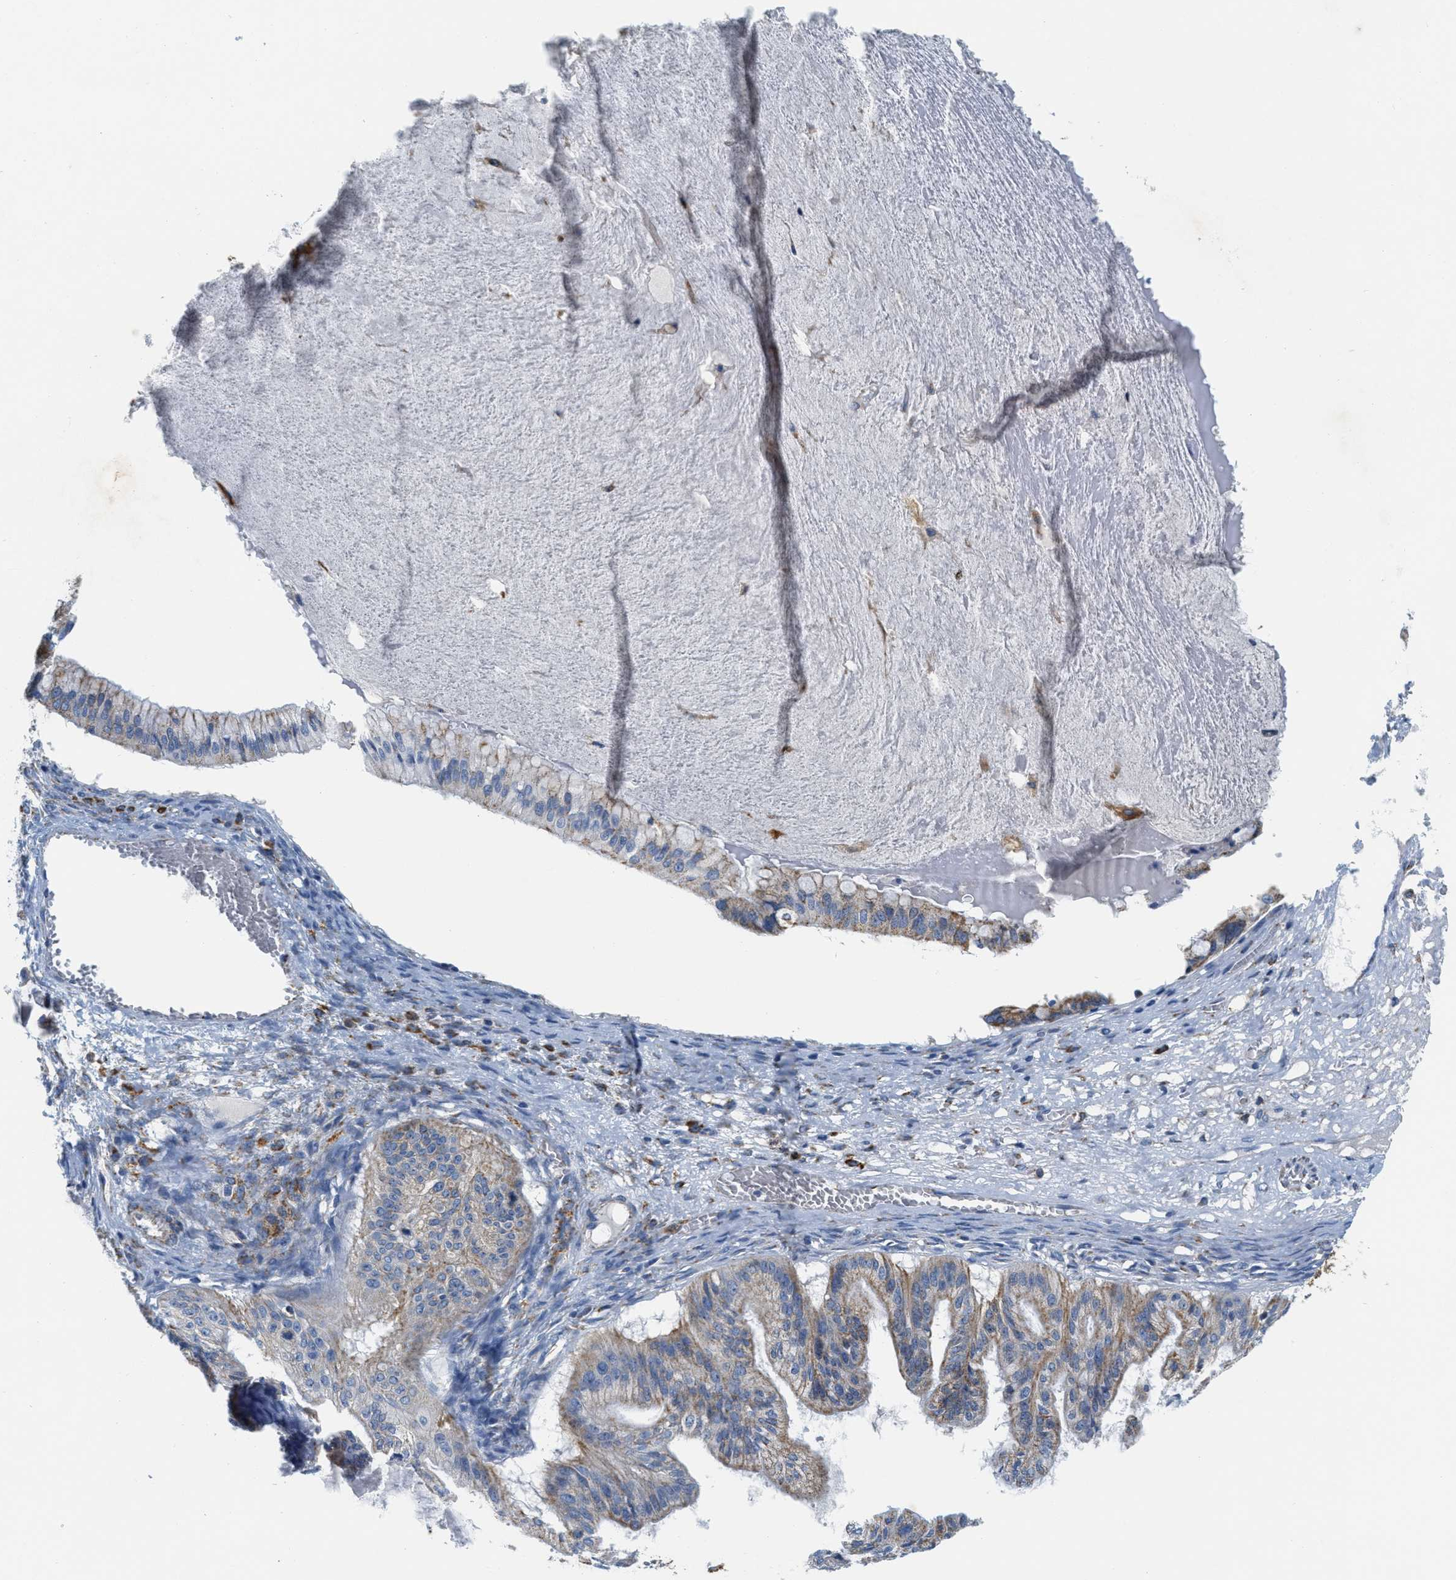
{"staining": {"intensity": "weak", "quantity": ">75%", "location": "cytoplasmic/membranous"}, "tissue": "ovarian cancer", "cell_type": "Tumor cells", "image_type": "cancer", "snomed": [{"axis": "morphology", "description": "Cystadenocarcinoma, mucinous, NOS"}, {"axis": "topography", "description": "Ovary"}], "caption": "Immunohistochemical staining of ovarian cancer (mucinous cystadenocarcinoma) reveals weak cytoplasmic/membranous protein expression in approximately >75% of tumor cells.", "gene": "KCNJ5", "patient": {"sex": "female", "age": 57}}